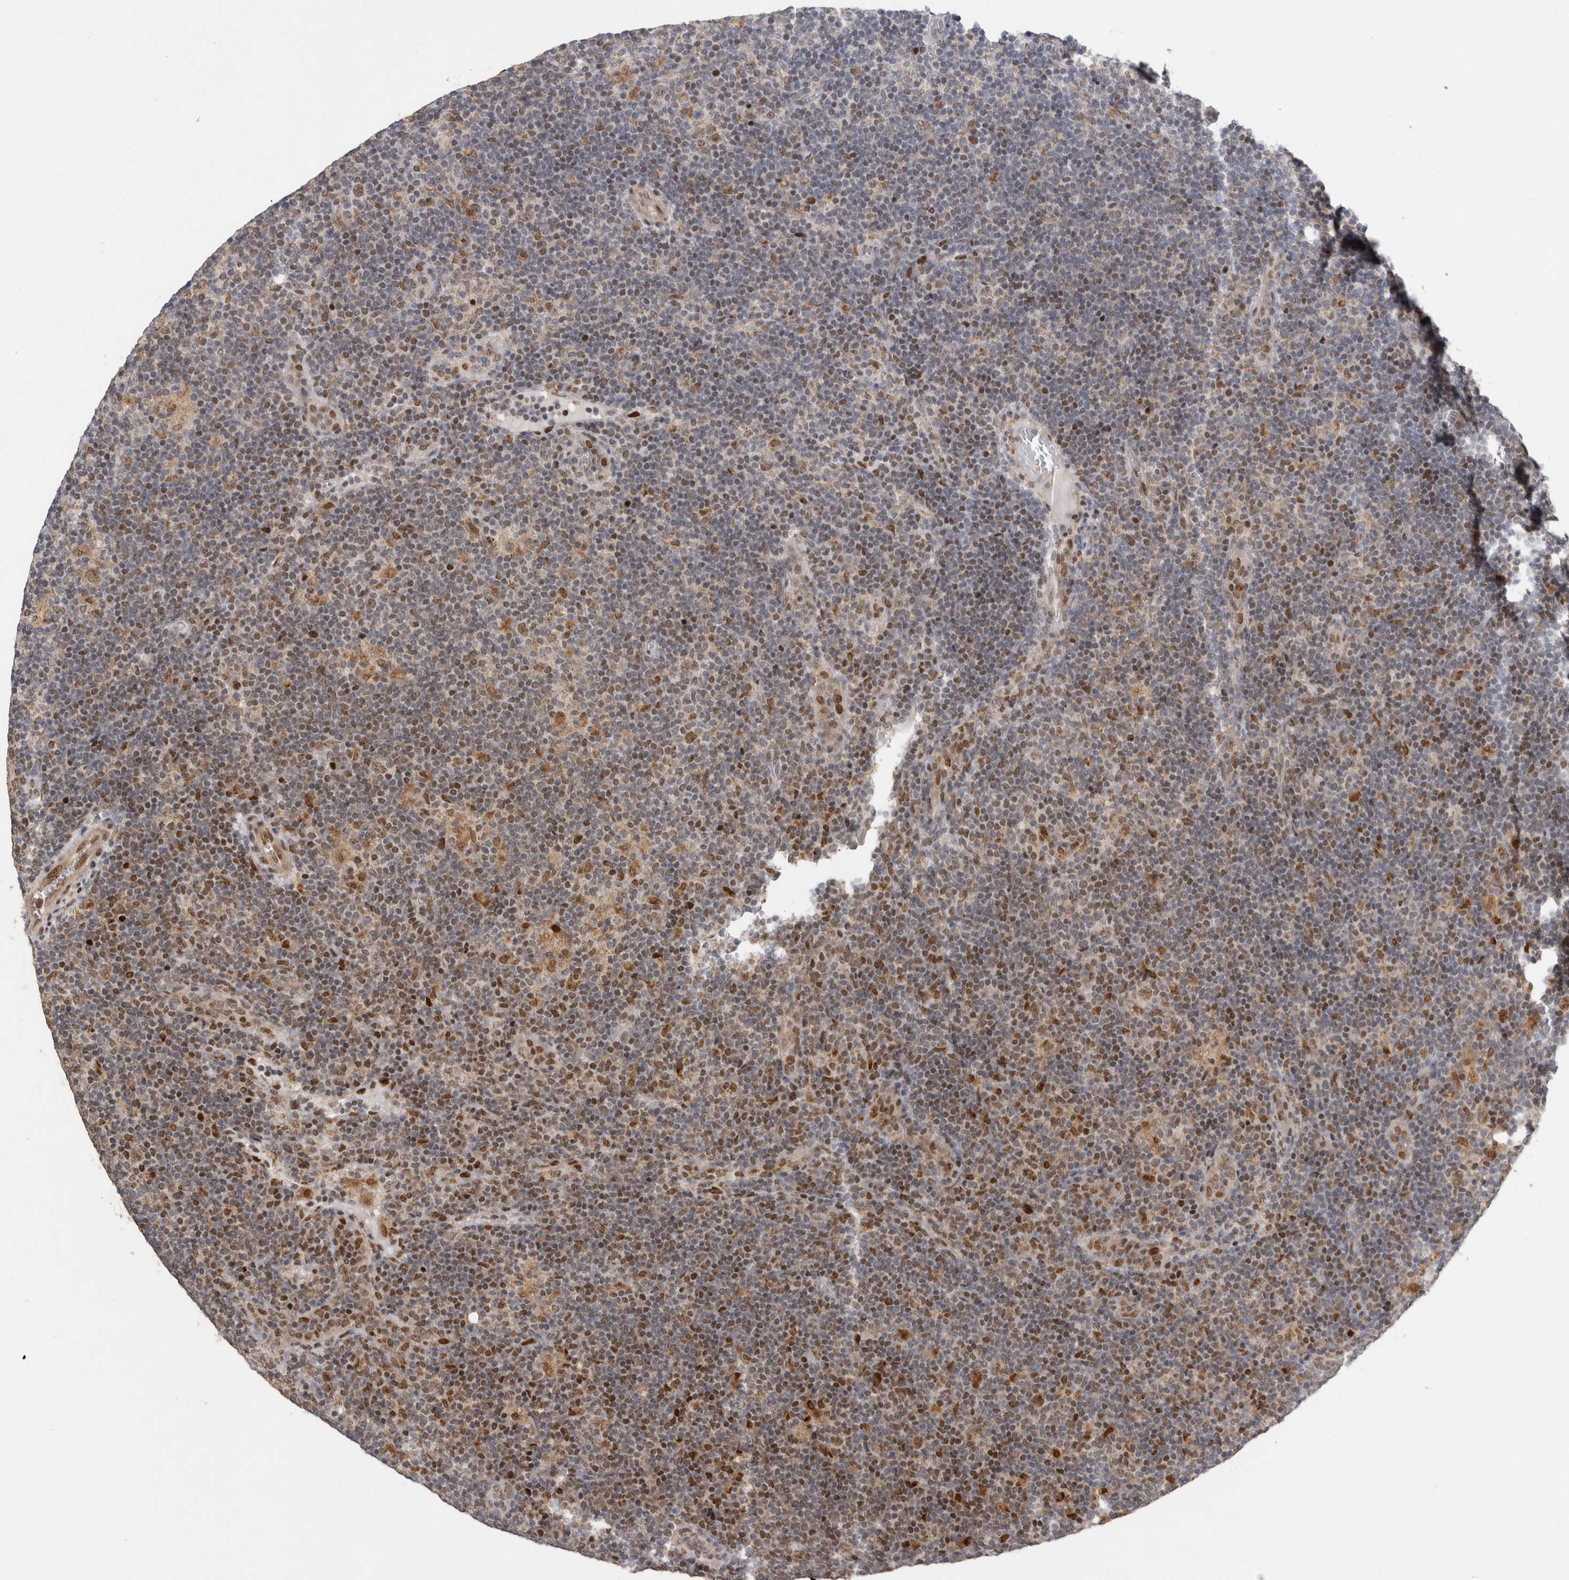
{"staining": {"intensity": "weak", "quantity": ">75%", "location": "cytoplasmic/membranous,nuclear"}, "tissue": "lymphoma", "cell_type": "Tumor cells", "image_type": "cancer", "snomed": [{"axis": "morphology", "description": "Hodgkin's disease, NOS"}, {"axis": "topography", "description": "Lymph node"}], "caption": "Hodgkin's disease stained with immunohistochemistry shows weak cytoplasmic/membranous and nuclear expression in about >75% of tumor cells. (DAB (3,3'-diaminobenzidine) IHC with brightfield microscopy, high magnification).", "gene": "C8orf58", "patient": {"sex": "female", "age": 57}}